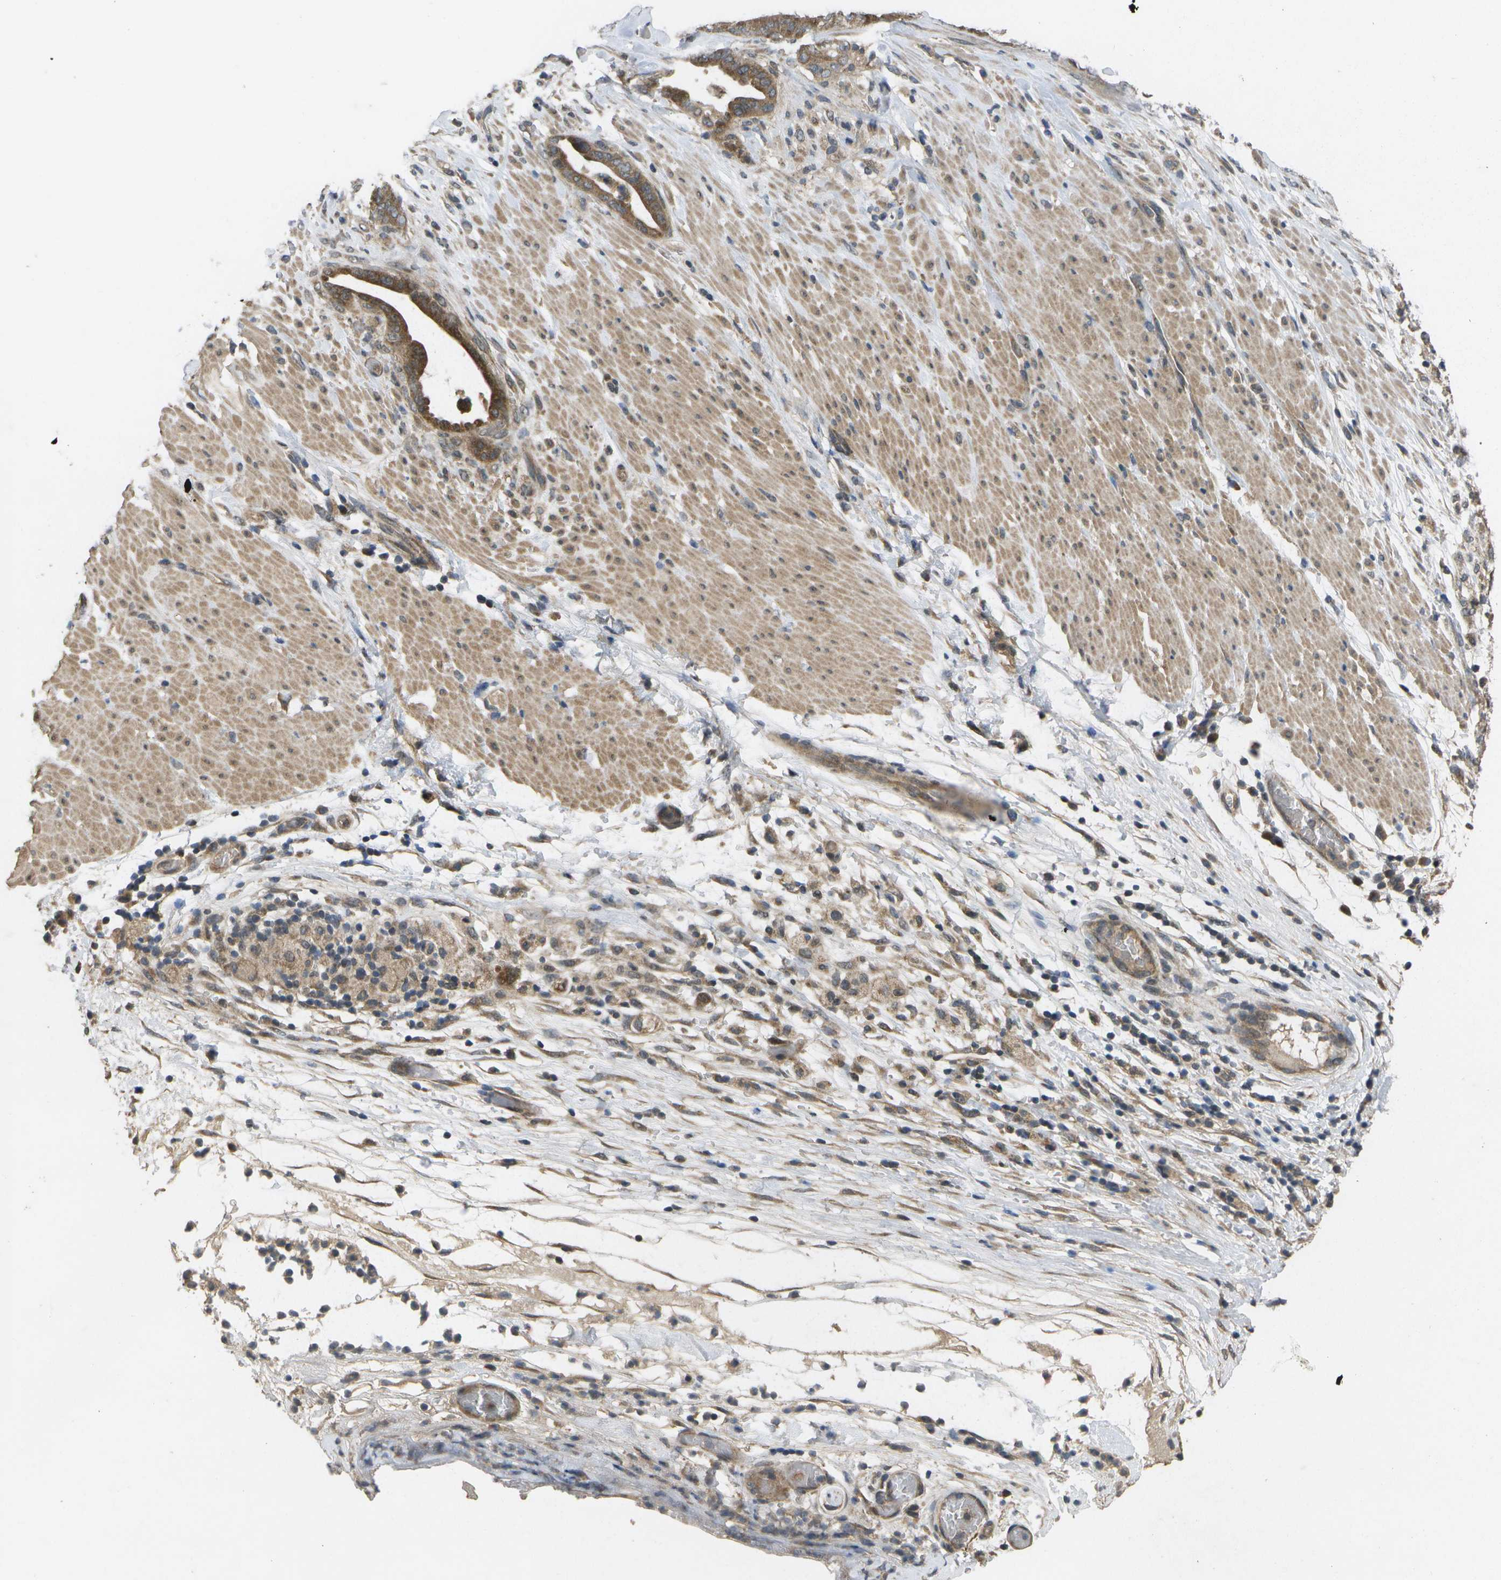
{"staining": {"intensity": "moderate", "quantity": ">75%", "location": "cytoplasmic/membranous"}, "tissue": "pancreatic cancer", "cell_type": "Tumor cells", "image_type": "cancer", "snomed": [{"axis": "morphology", "description": "Adenocarcinoma, NOS"}, {"axis": "topography", "description": "Pancreas"}], "caption": "Immunohistochemical staining of pancreatic adenocarcinoma shows moderate cytoplasmic/membranous protein positivity in about >75% of tumor cells. Nuclei are stained in blue.", "gene": "ALAS1", "patient": {"sex": "male", "age": 63}}